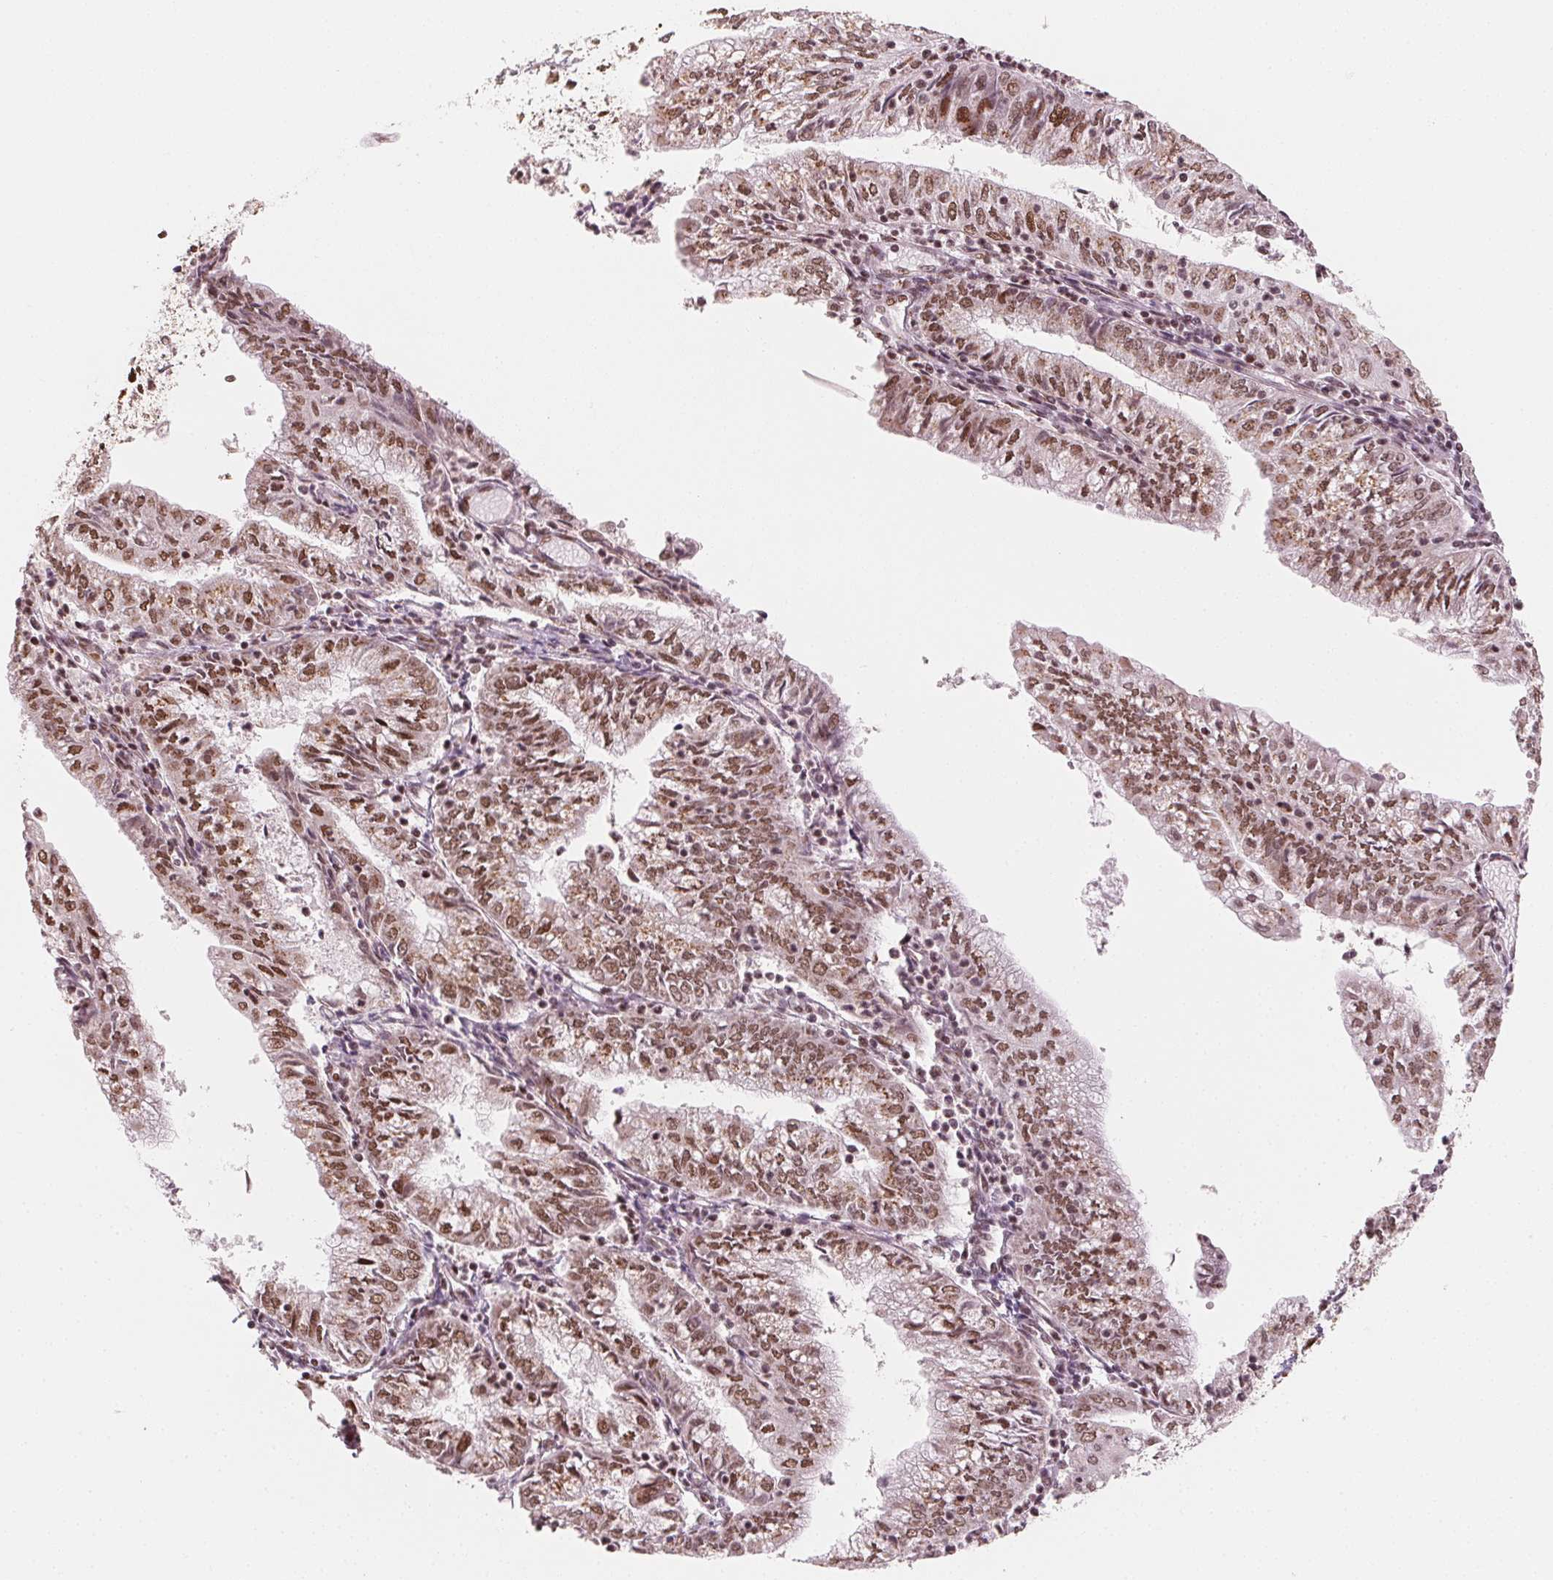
{"staining": {"intensity": "moderate", "quantity": ">75%", "location": "cytoplasmic/membranous,nuclear"}, "tissue": "endometrial cancer", "cell_type": "Tumor cells", "image_type": "cancer", "snomed": [{"axis": "morphology", "description": "Adenocarcinoma, NOS"}, {"axis": "topography", "description": "Endometrium"}], "caption": "This histopathology image demonstrates IHC staining of endometrial adenocarcinoma, with medium moderate cytoplasmic/membranous and nuclear staining in approximately >75% of tumor cells.", "gene": "TOPORS", "patient": {"sex": "female", "age": 55}}